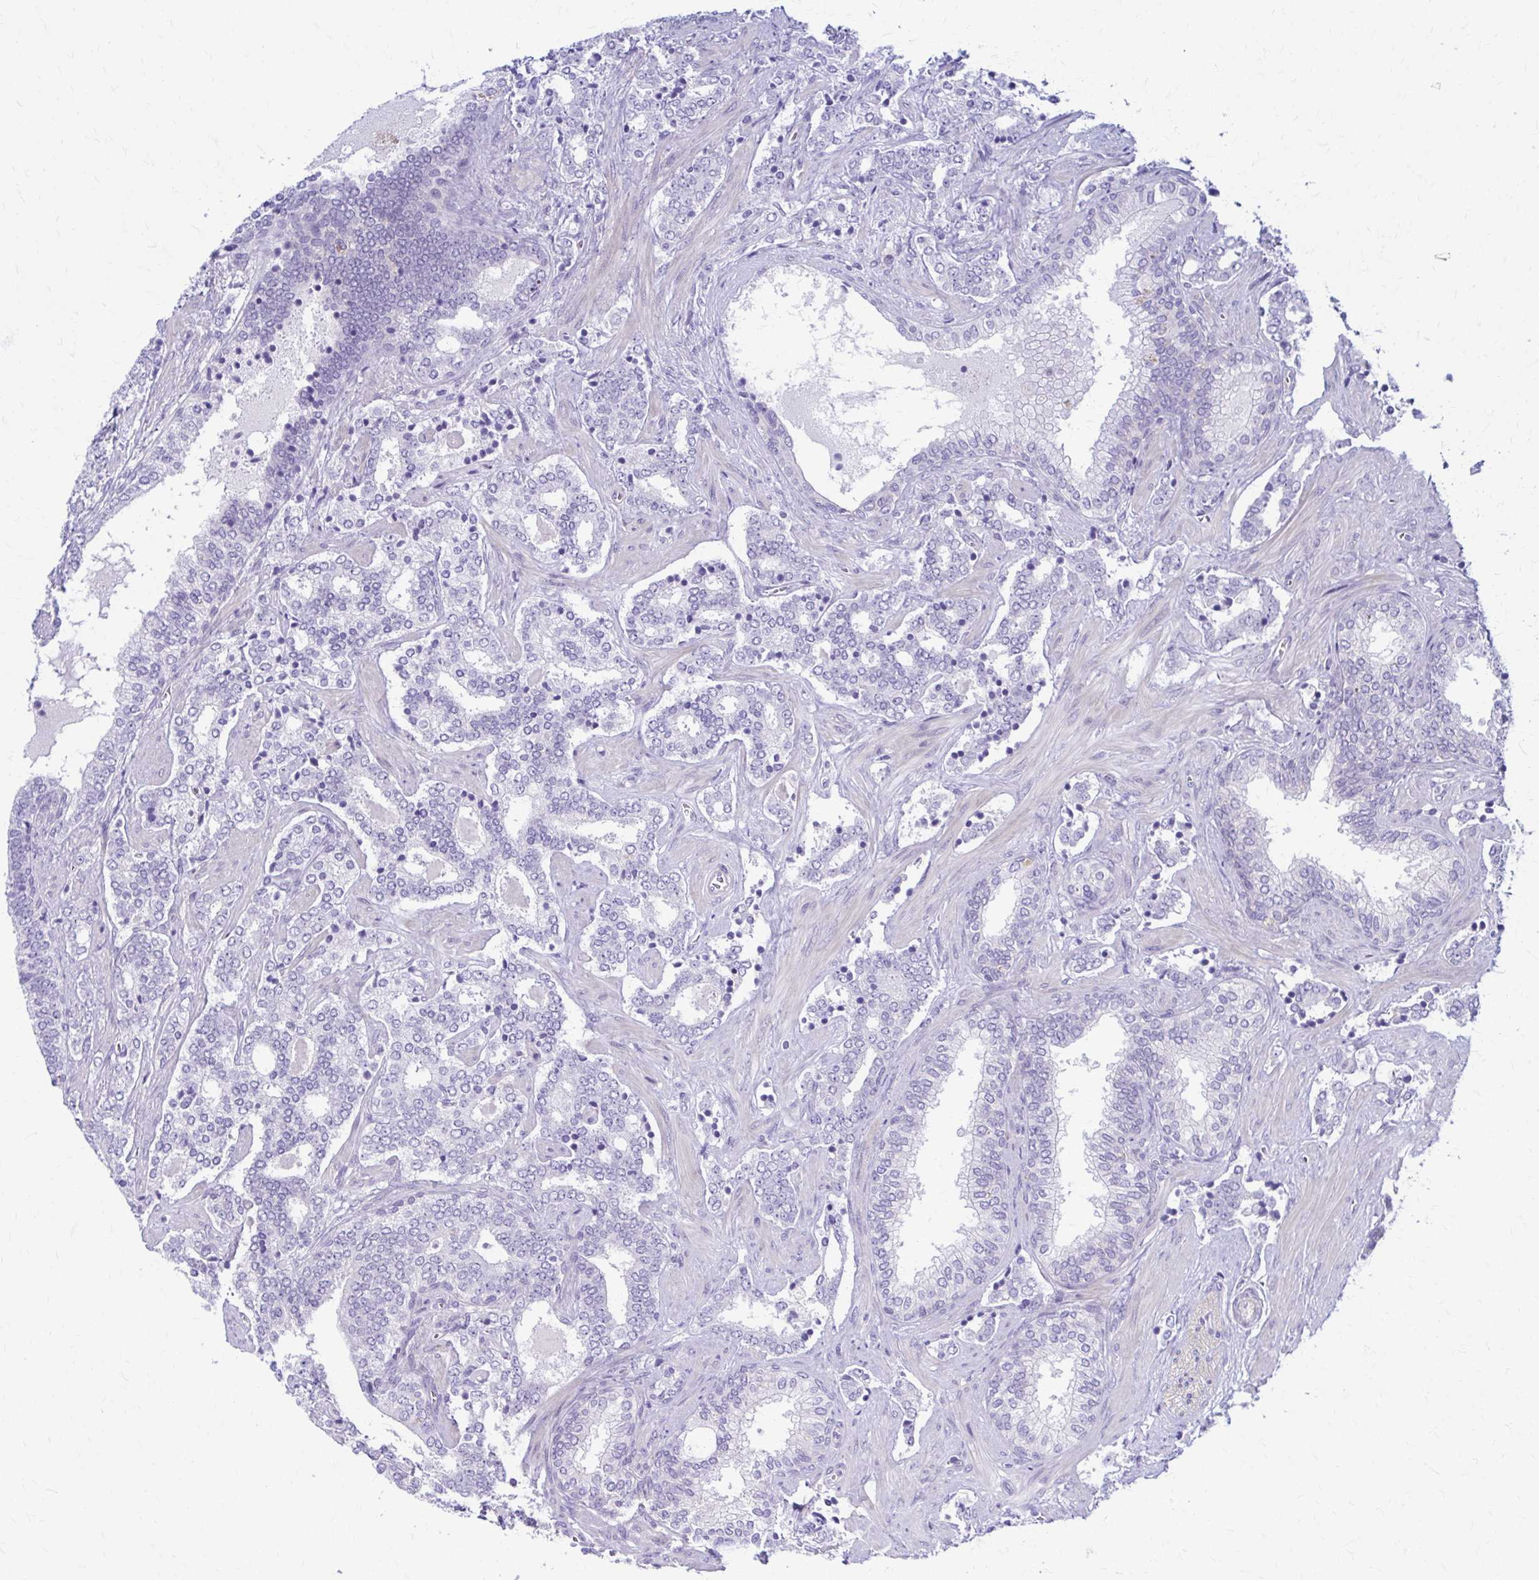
{"staining": {"intensity": "negative", "quantity": "none", "location": "none"}, "tissue": "prostate cancer", "cell_type": "Tumor cells", "image_type": "cancer", "snomed": [{"axis": "morphology", "description": "Adenocarcinoma, High grade"}, {"axis": "topography", "description": "Prostate"}], "caption": "Immunohistochemical staining of human prostate adenocarcinoma (high-grade) displays no significant positivity in tumor cells.", "gene": "RHOBTB2", "patient": {"sex": "male", "age": 60}}